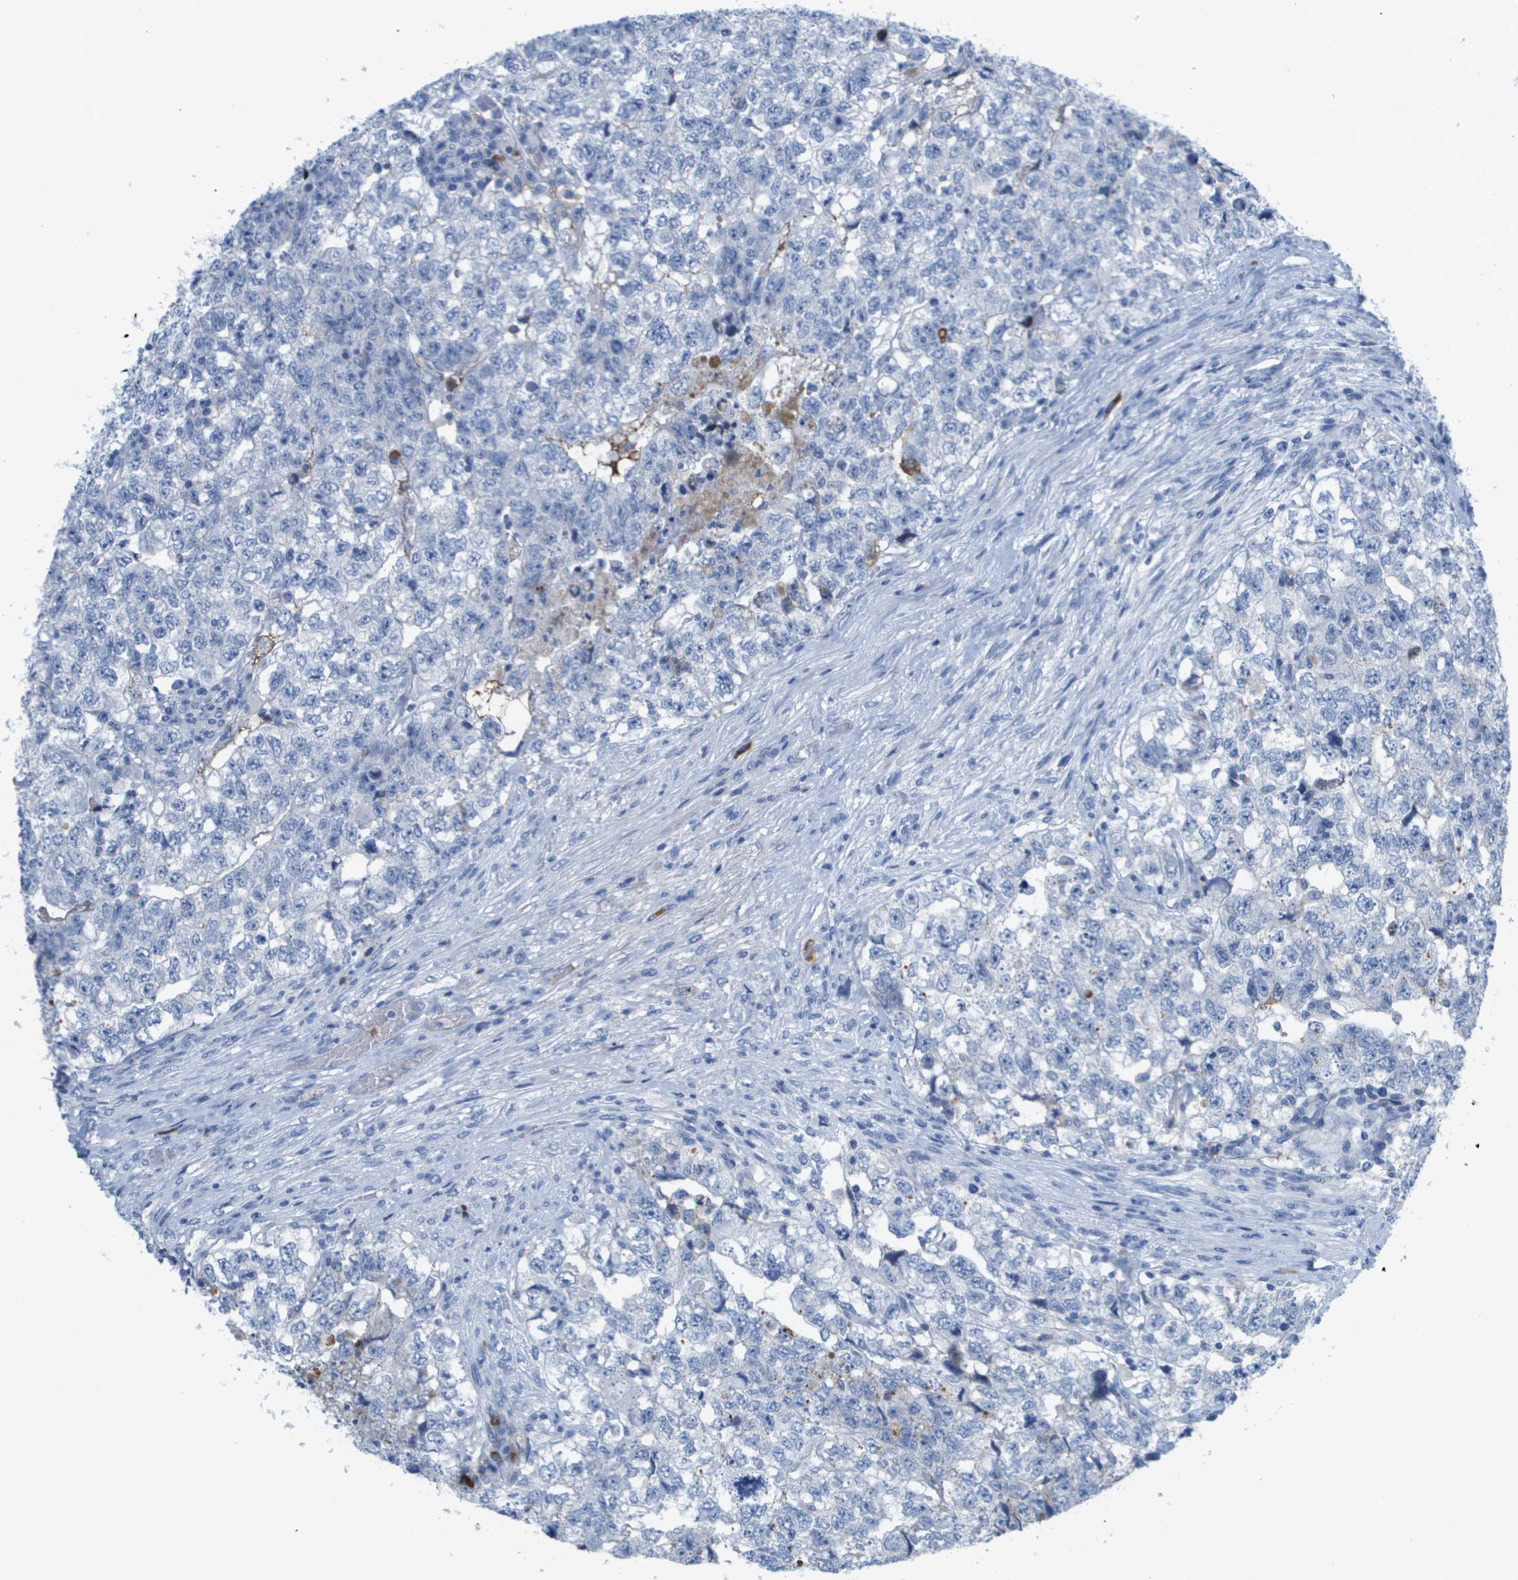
{"staining": {"intensity": "negative", "quantity": "none", "location": "none"}, "tissue": "testis cancer", "cell_type": "Tumor cells", "image_type": "cancer", "snomed": [{"axis": "morphology", "description": "Carcinoma, Embryonal, NOS"}, {"axis": "topography", "description": "Testis"}], "caption": "Histopathology image shows no significant protein staining in tumor cells of testis cancer (embryonal carcinoma).", "gene": "GPR18", "patient": {"sex": "male", "age": 36}}